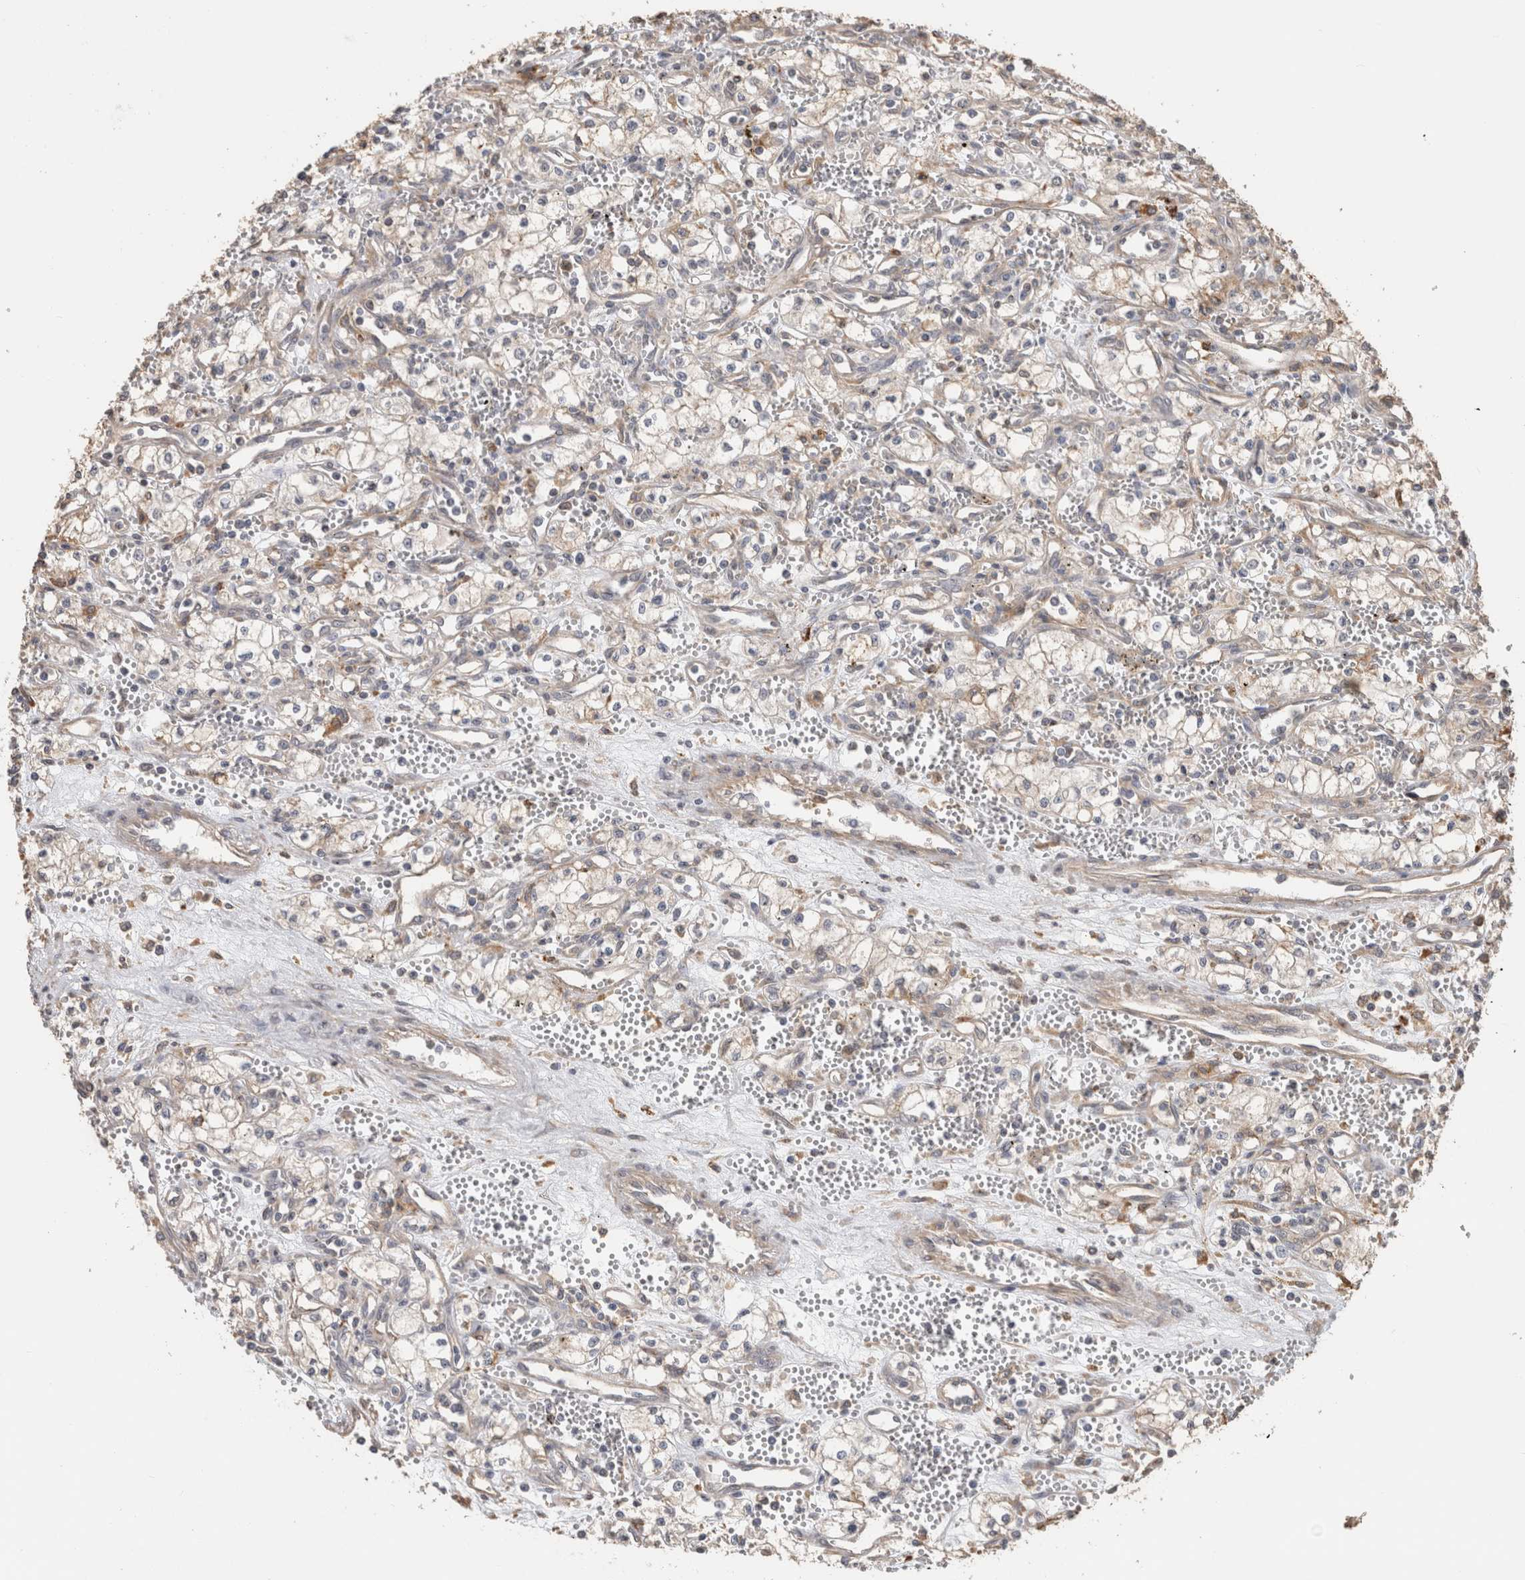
{"staining": {"intensity": "weak", "quantity": "25%-75%", "location": "cytoplasmic/membranous"}, "tissue": "renal cancer", "cell_type": "Tumor cells", "image_type": "cancer", "snomed": [{"axis": "morphology", "description": "Adenocarcinoma, NOS"}, {"axis": "topography", "description": "Kidney"}], "caption": "DAB immunohistochemical staining of human renal adenocarcinoma exhibits weak cytoplasmic/membranous protein positivity in about 25%-75% of tumor cells.", "gene": "CLIP1", "patient": {"sex": "male", "age": 59}}